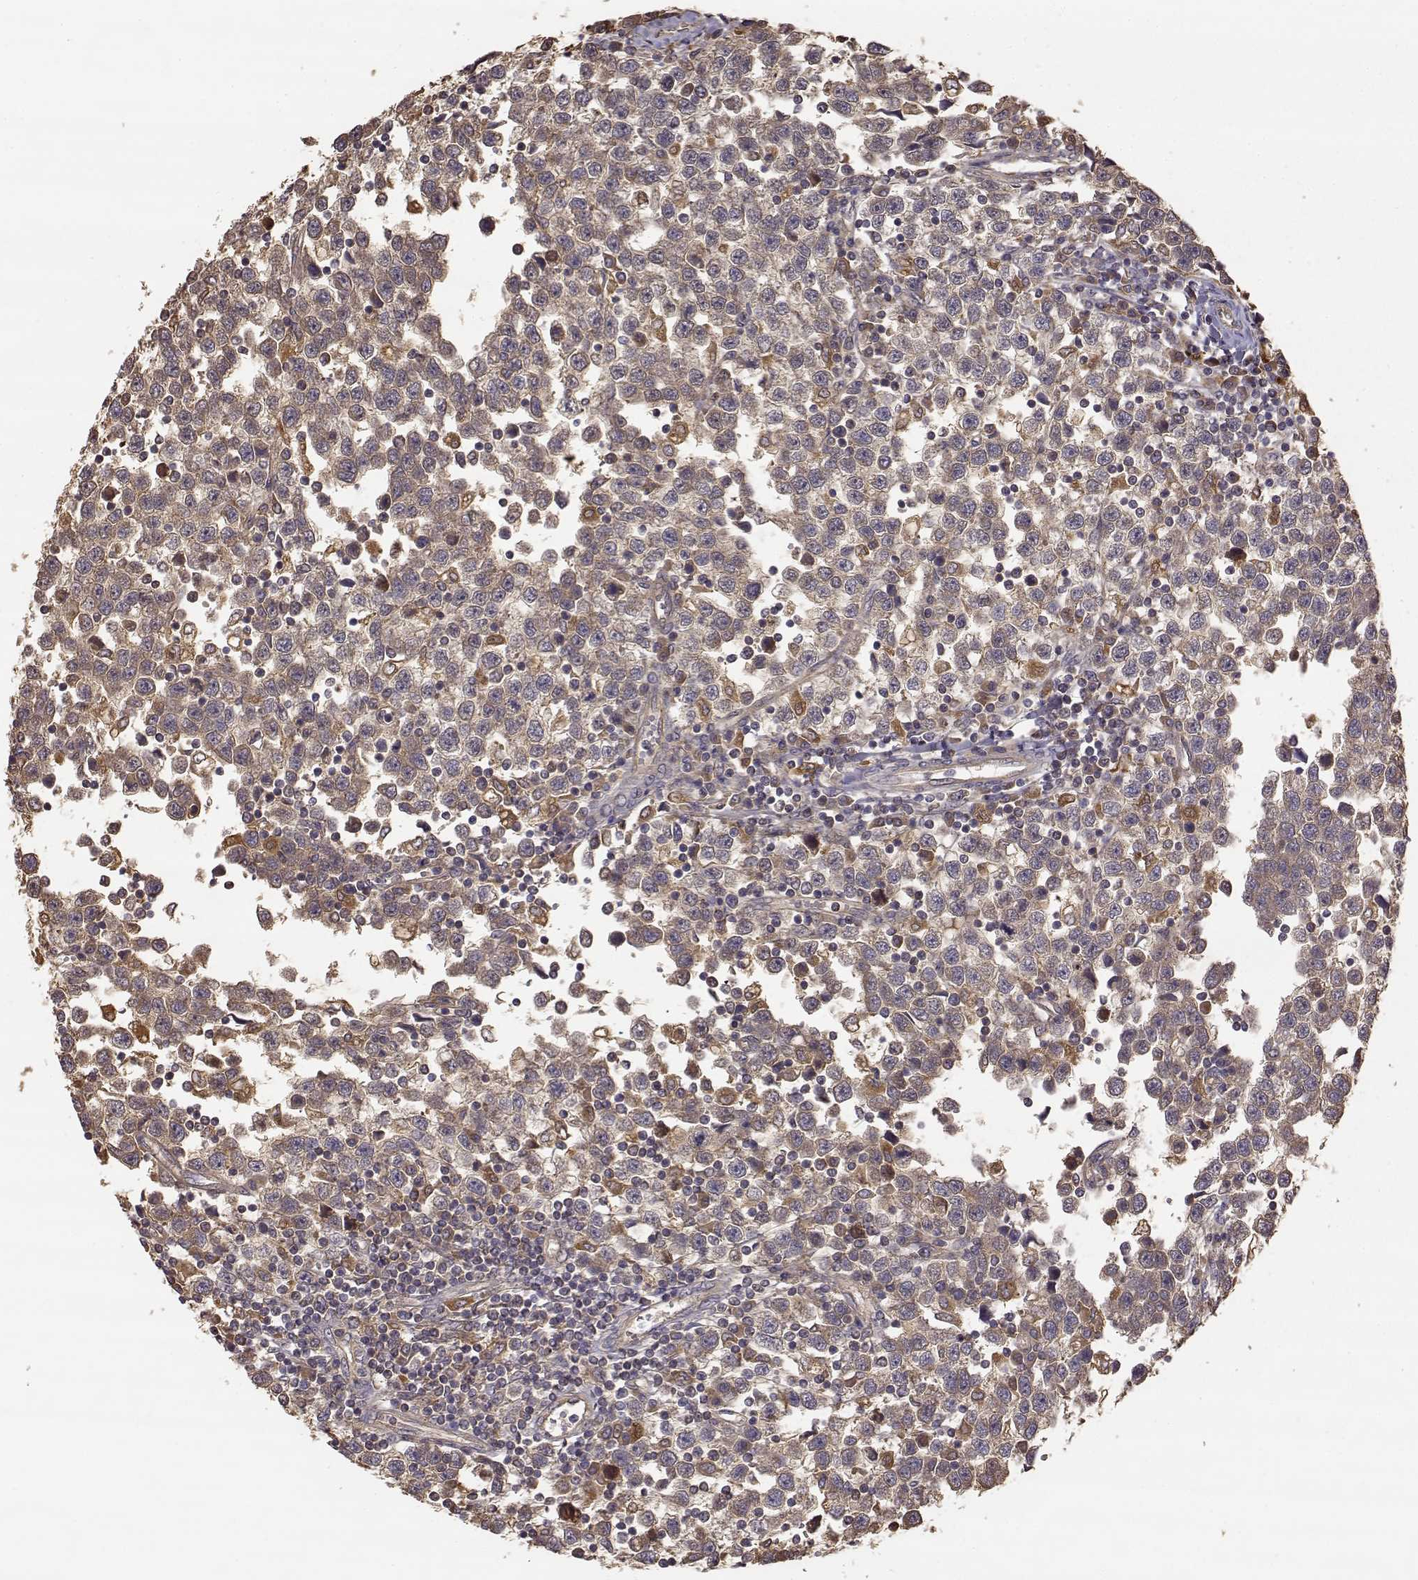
{"staining": {"intensity": "moderate", "quantity": "<25%", "location": "cytoplasmic/membranous"}, "tissue": "testis cancer", "cell_type": "Tumor cells", "image_type": "cancer", "snomed": [{"axis": "morphology", "description": "Seminoma, NOS"}, {"axis": "topography", "description": "Testis"}], "caption": "IHC of human testis cancer demonstrates low levels of moderate cytoplasmic/membranous expression in about <25% of tumor cells. (IHC, brightfield microscopy, high magnification).", "gene": "CRIM1", "patient": {"sex": "male", "age": 34}}